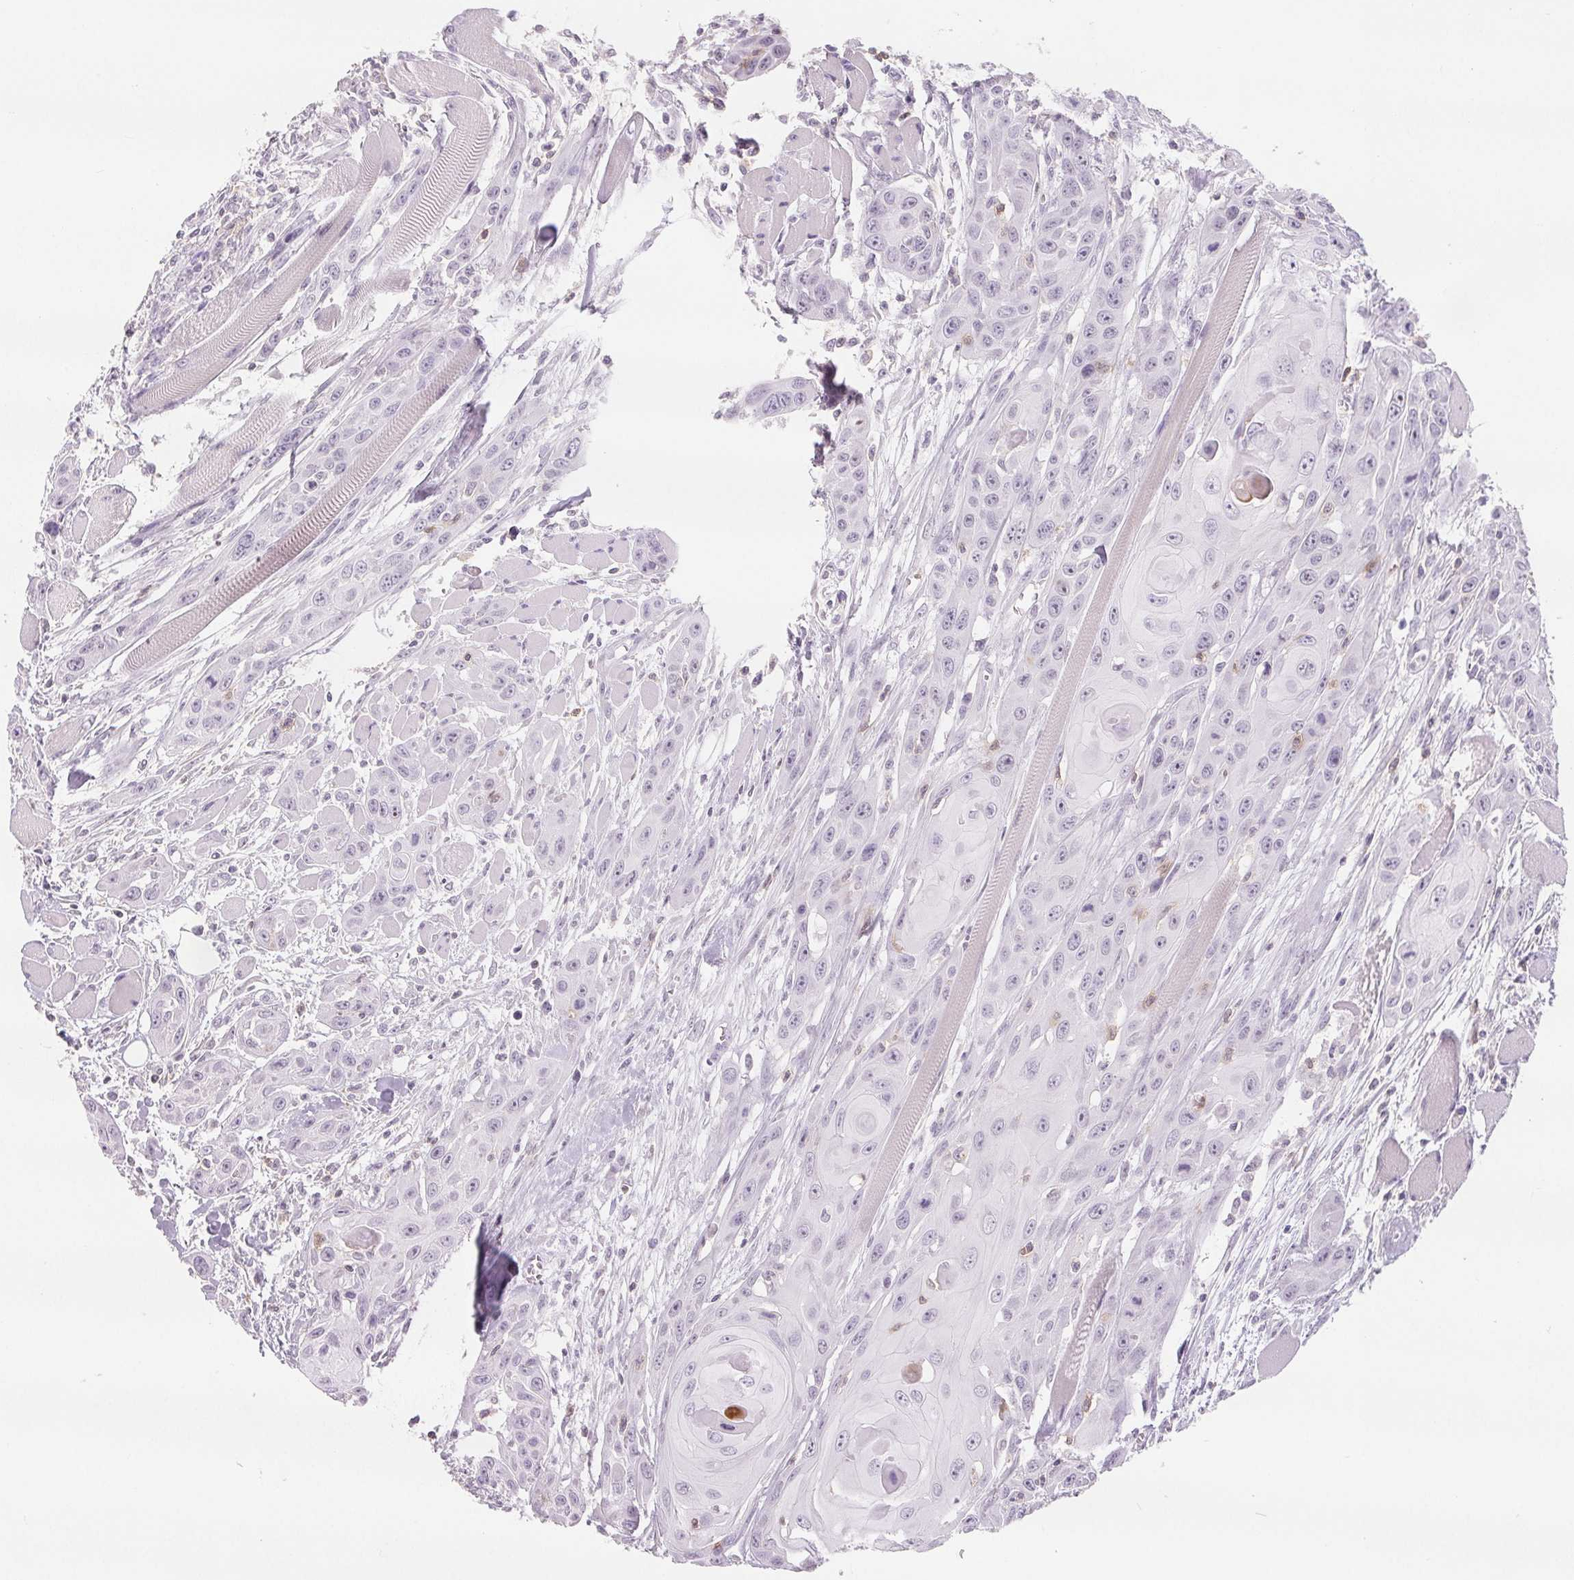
{"staining": {"intensity": "negative", "quantity": "none", "location": "none"}, "tissue": "head and neck cancer", "cell_type": "Tumor cells", "image_type": "cancer", "snomed": [{"axis": "morphology", "description": "Squamous cell carcinoma, NOS"}, {"axis": "topography", "description": "Head-Neck"}], "caption": "An image of human head and neck squamous cell carcinoma is negative for staining in tumor cells. Nuclei are stained in blue.", "gene": "CD69", "patient": {"sex": "female", "age": 80}}